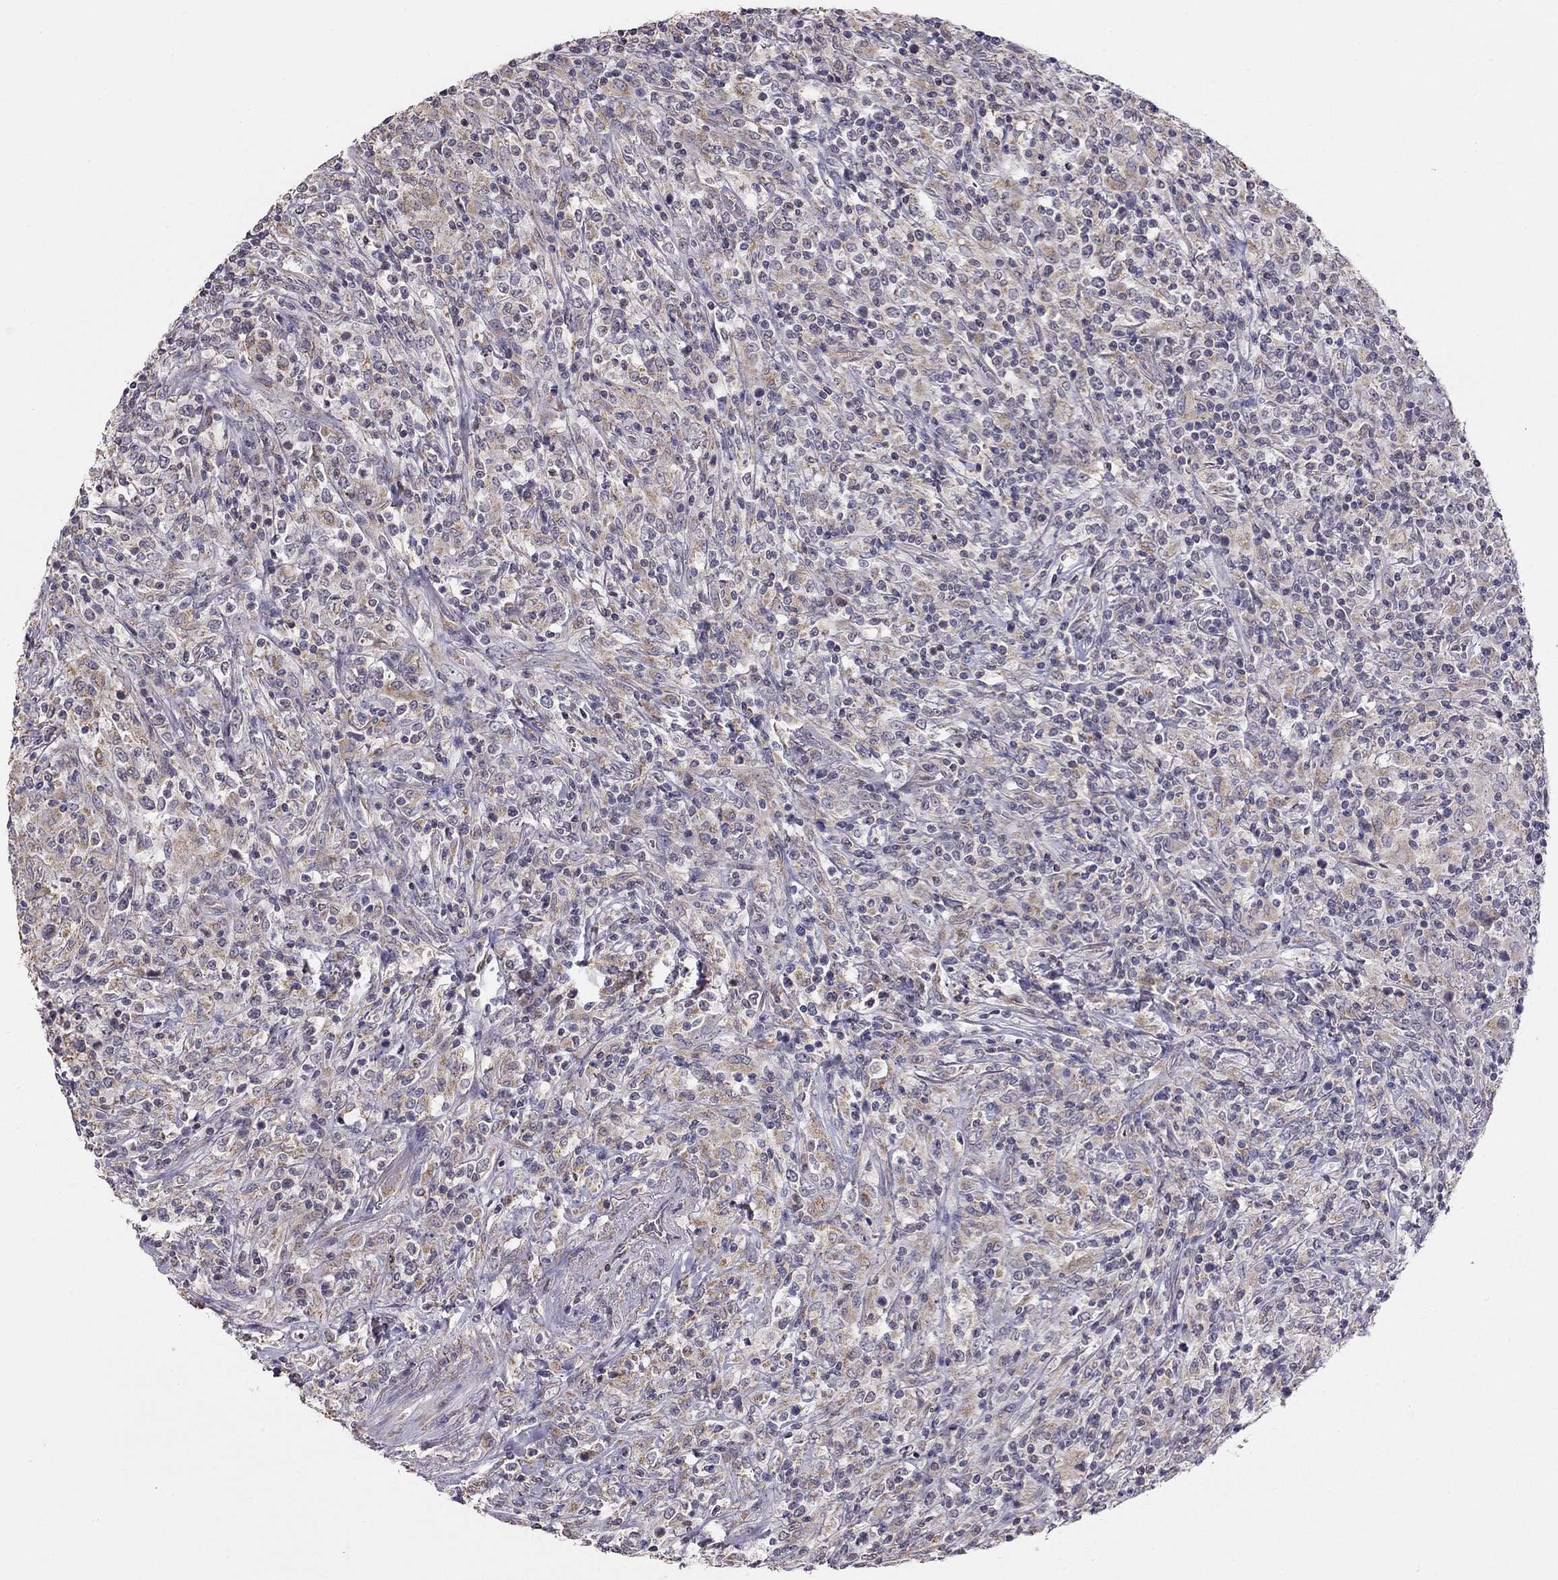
{"staining": {"intensity": "weak", "quantity": "25%-75%", "location": "cytoplasmic/membranous"}, "tissue": "lymphoma", "cell_type": "Tumor cells", "image_type": "cancer", "snomed": [{"axis": "morphology", "description": "Malignant lymphoma, non-Hodgkin's type, High grade"}, {"axis": "topography", "description": "Lung"}], "caption": "Brown immunohistochemical staining in lymphoma exhibits weak cytoplasmic/membranous expression in approximately 25%-75% of tumor cells.", "gene": "LRIT3", "patient": {"sex": "male", "age": 79}}